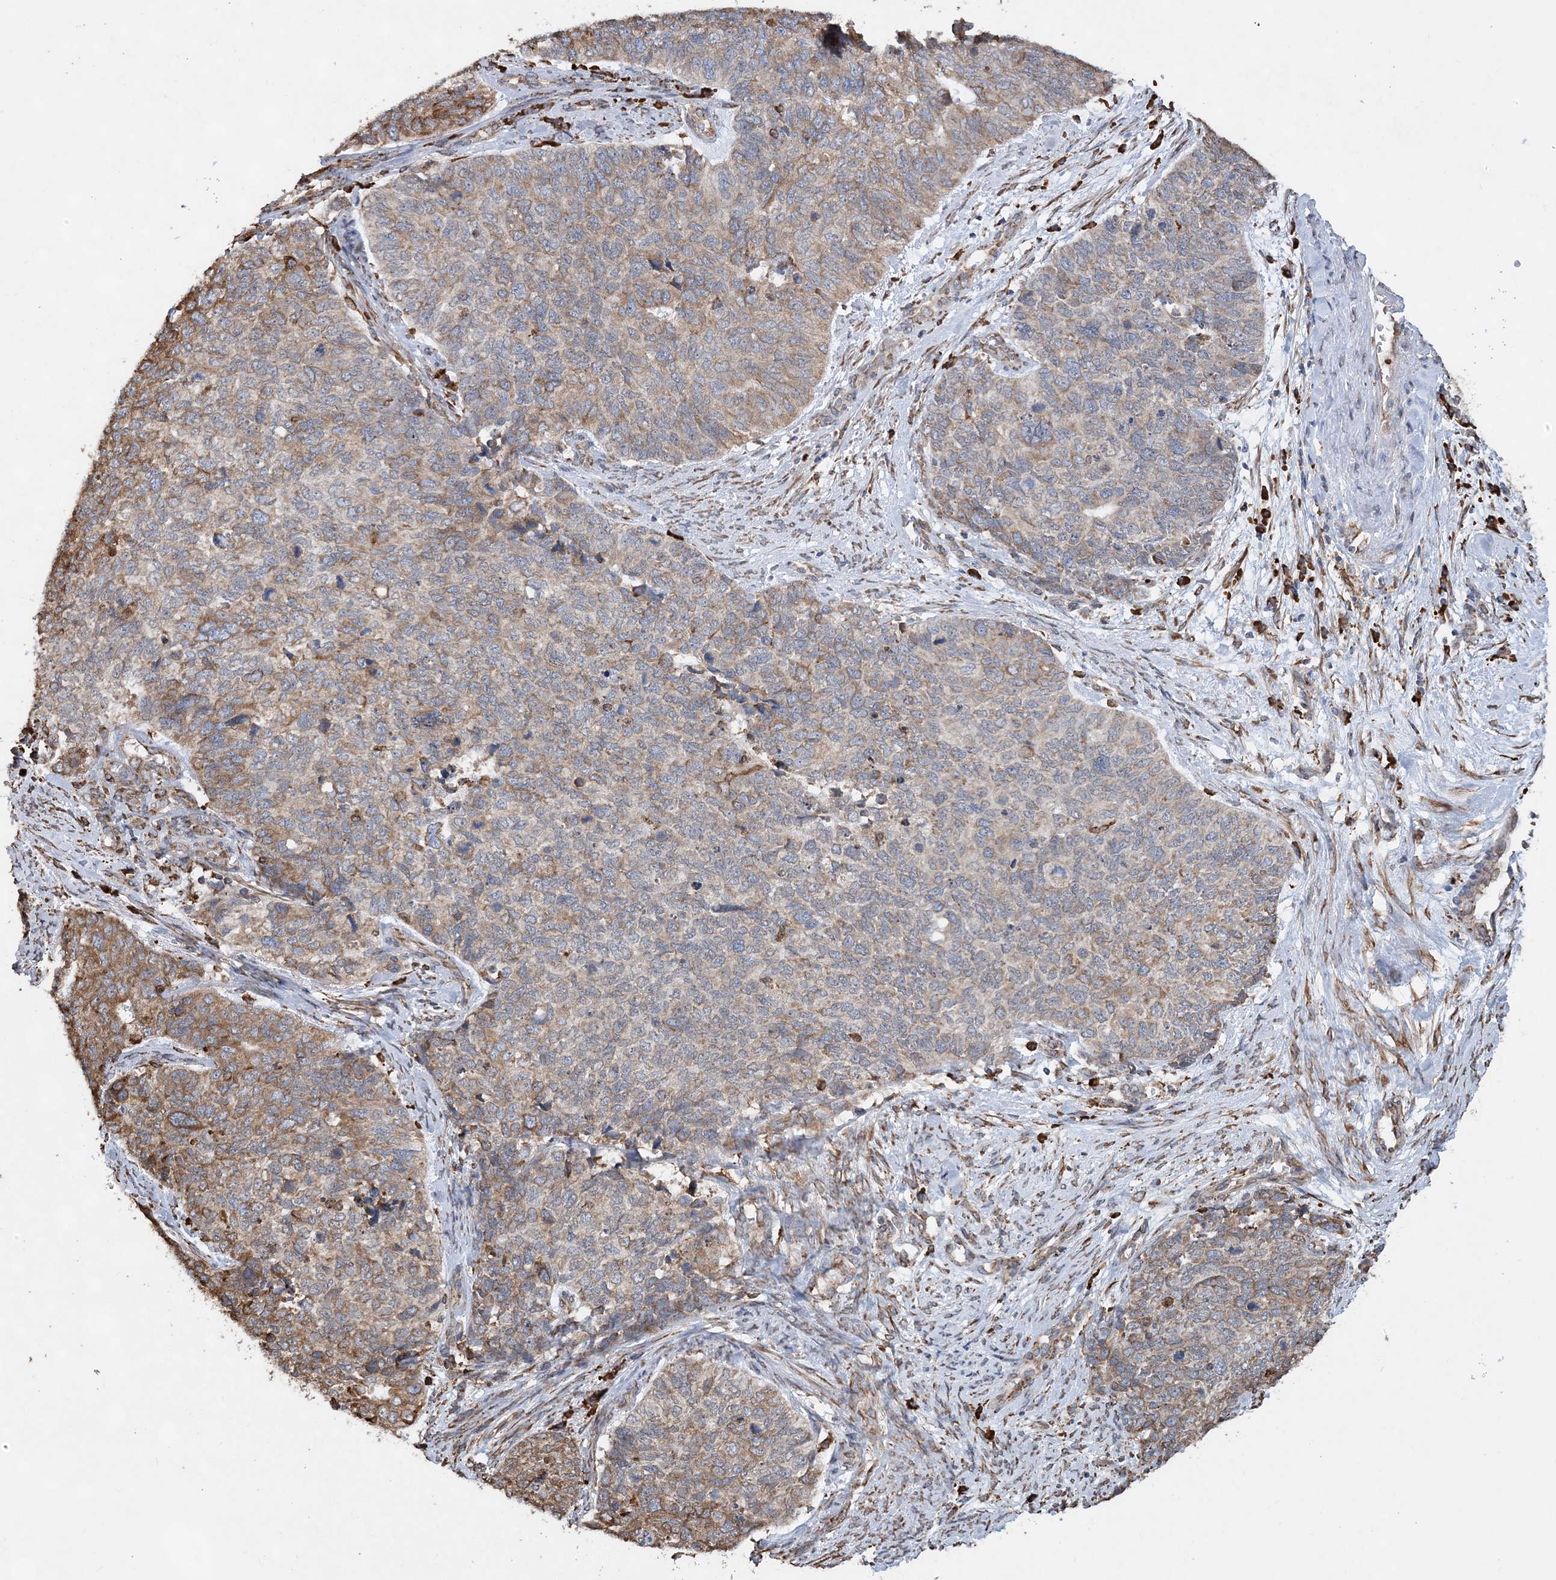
{"staining": {"intensity": "moderate", "quantity": "25%-75%", "location": "cytoplasmic/membranous"}, "tissue": "cervical cancer", "cell_type": "Tumor cells", "image_type": "cancer", "snomed": [{"axis": "morphology", "description": "Squamous cell carcinoma, NOS"}, {"axis": "topography", "description": "Cervix"}], "caption": "Immunohistochemical staining of human cervical cancer reveals medium levels of moderate cytoplasmic/membranous expression in about 25%-75% of tumor cells.", "gene": "WDR12", "patient": {"sex": "female", "age": 63}}